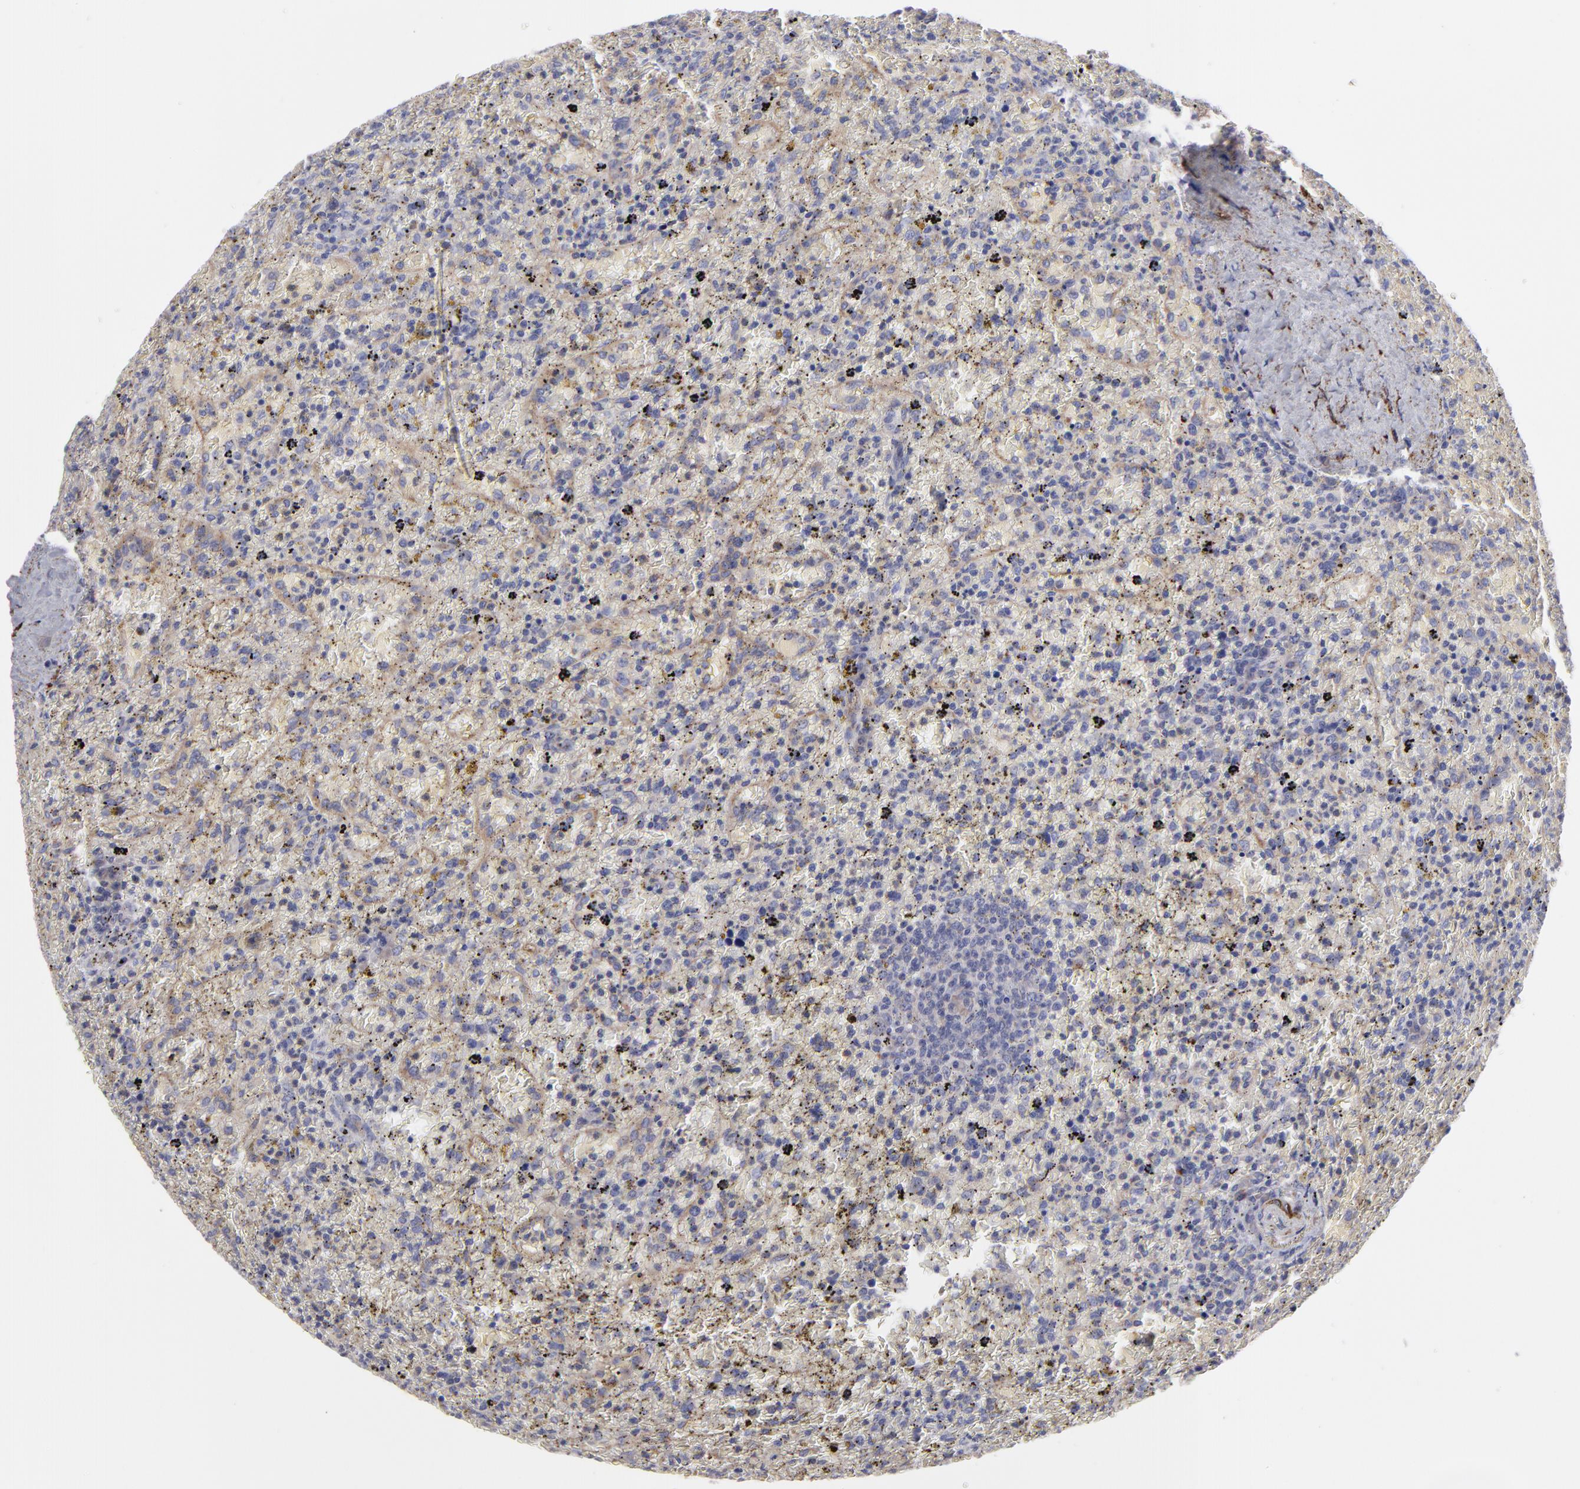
{"staining": {"intensity": "weak", "quantity": "<25%", "location": "cytoplasmic/membranous"}, "tissue": "lymphoma", "cell_type": "Tumor cells", "image_type": "cancer", "snomed": [{"axis": "morphology", "description": "Malignant lymphoma, non-Hodgkin's type, High grade"}, {"axis": "topography", "description": "Spleen"}, {"axis": "topography", "description": "Lymph node"}], "caption": "An immunohistochemistry (IHC) image of high-grade malignant lymphoma, non-Hodgkin's type is shown. There is no staining in tumor cells of high-grade malignant lymphoma, non-Hodgkin's type. Nuclei are stained in blue.", "gene": "SLMAP", "patient": {"sex": "female", "age": 70}}